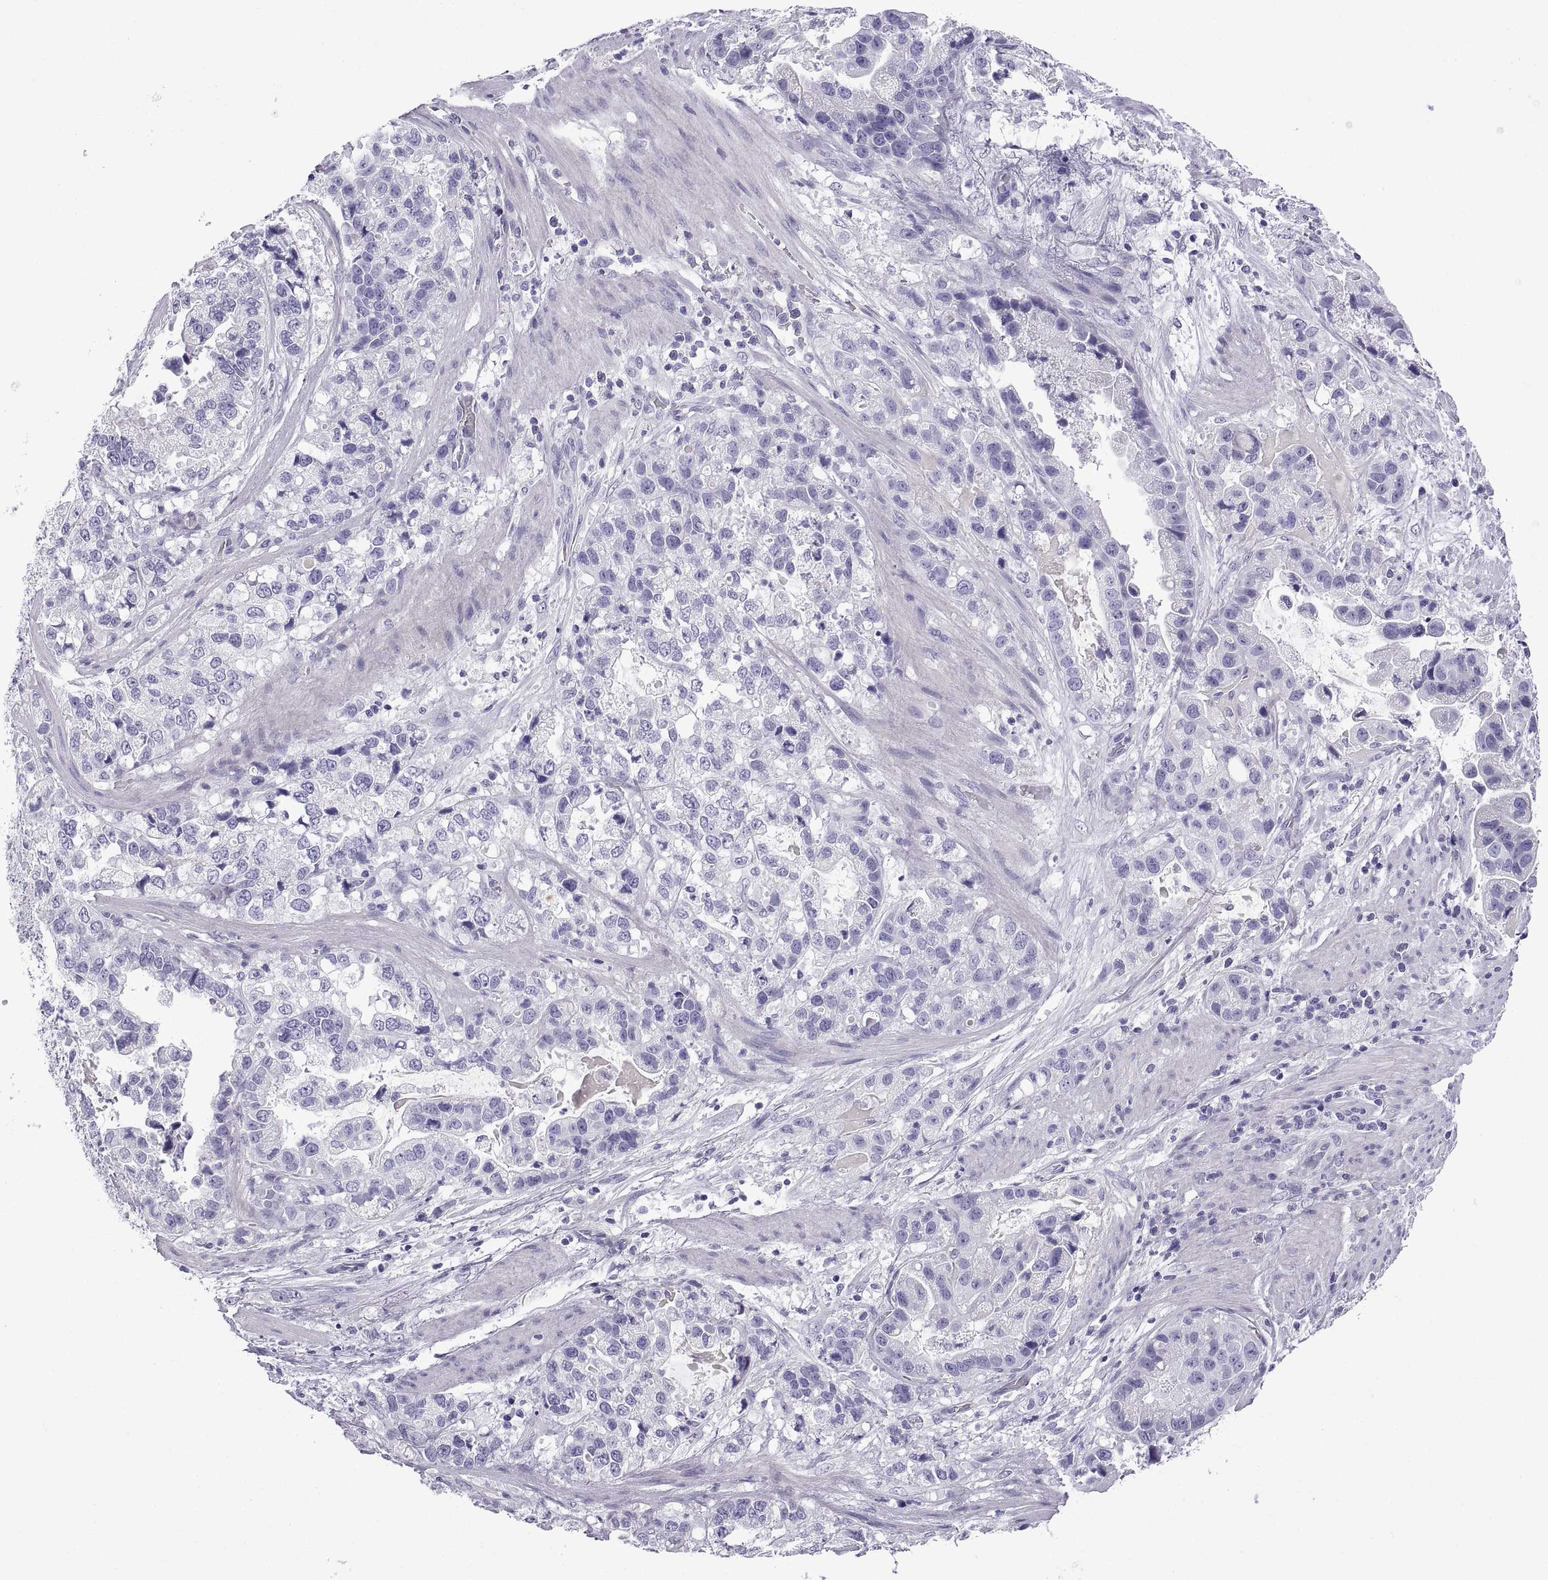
{"staining": {"intensity": "negative", "quantity": "none", "location": "none"}, "tissue": "stomach cancer", "cell_type": "Tumor cells", "image_type": "cancer", "snomed": [{"axis": "morphology", "description": "Adenocarcinoma, NOS"}, {"axis": "topography", "description": "Stomach"}], "caption": "DAB (3,3'-diaminobenzidine) immunohistochemical staining of human stomach adenocarcinoma displays no significant positivity in tumor cells.", "gene": "SPDYE1", "patient": {"sex": "male", "age": 59}}